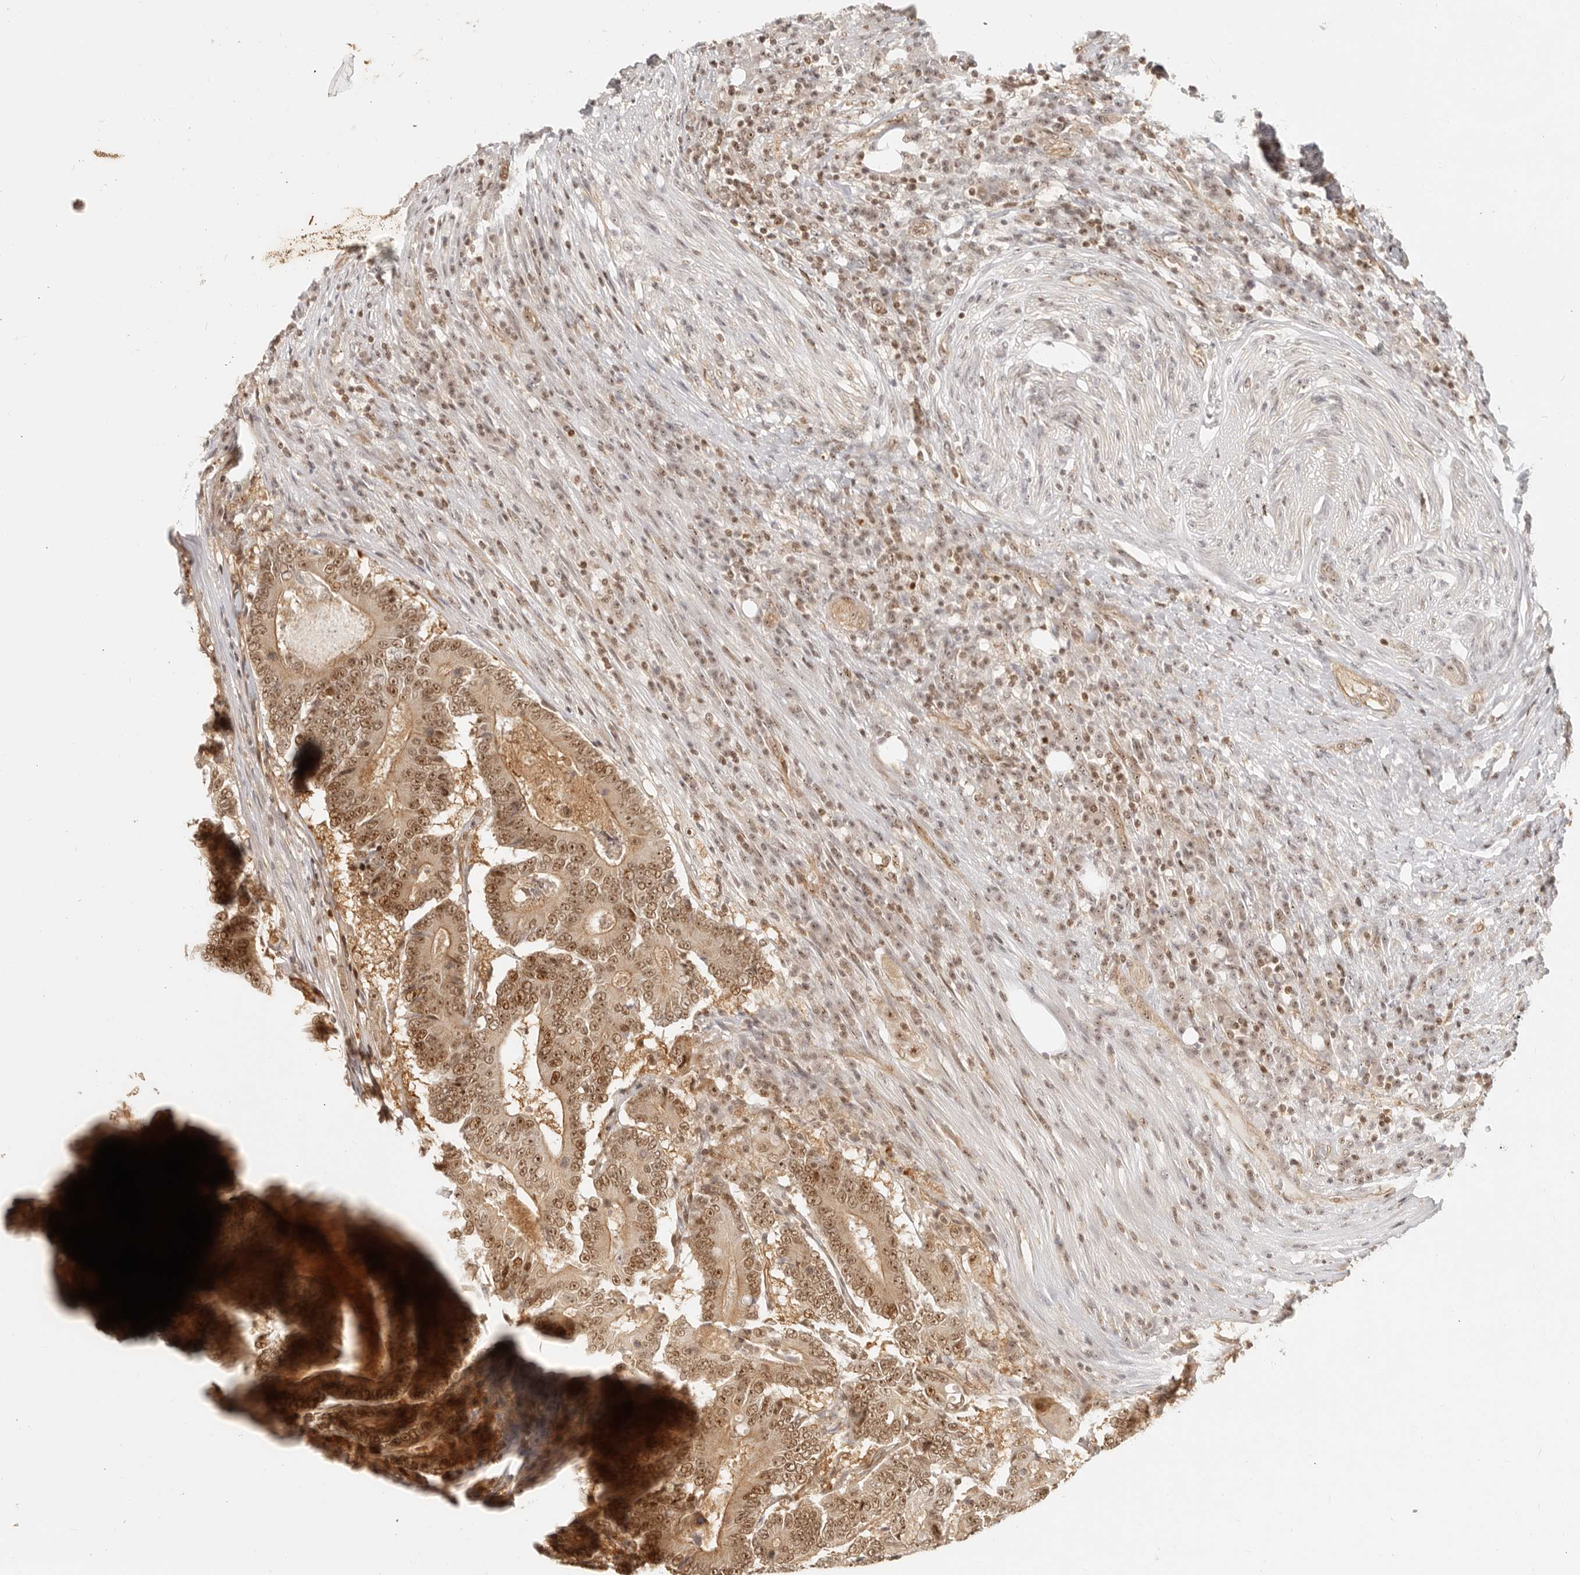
{"staining": {"intensity": "moderate", "quantity": ">75%", "location": "cytoplasmic/membranous,nuclear"}, "tissue": "colorectal cancer", "cell_type": "Tumor cells", "image_type": "cancer", "snomed": [{"axis": "morphology", "description": "Adenocarcinoma, NOS"}, {"axis": "topography", "description": "Colon"}], "caption": "Immunohistochemistry of colorectal adenocarcinoma shows medium levels of moderate cytoplasmic/membranous and nuclear staining in approximately >75% of tumor cells.", "gene": "BAP1", "patient": {"sex": "male", "age": 83}}